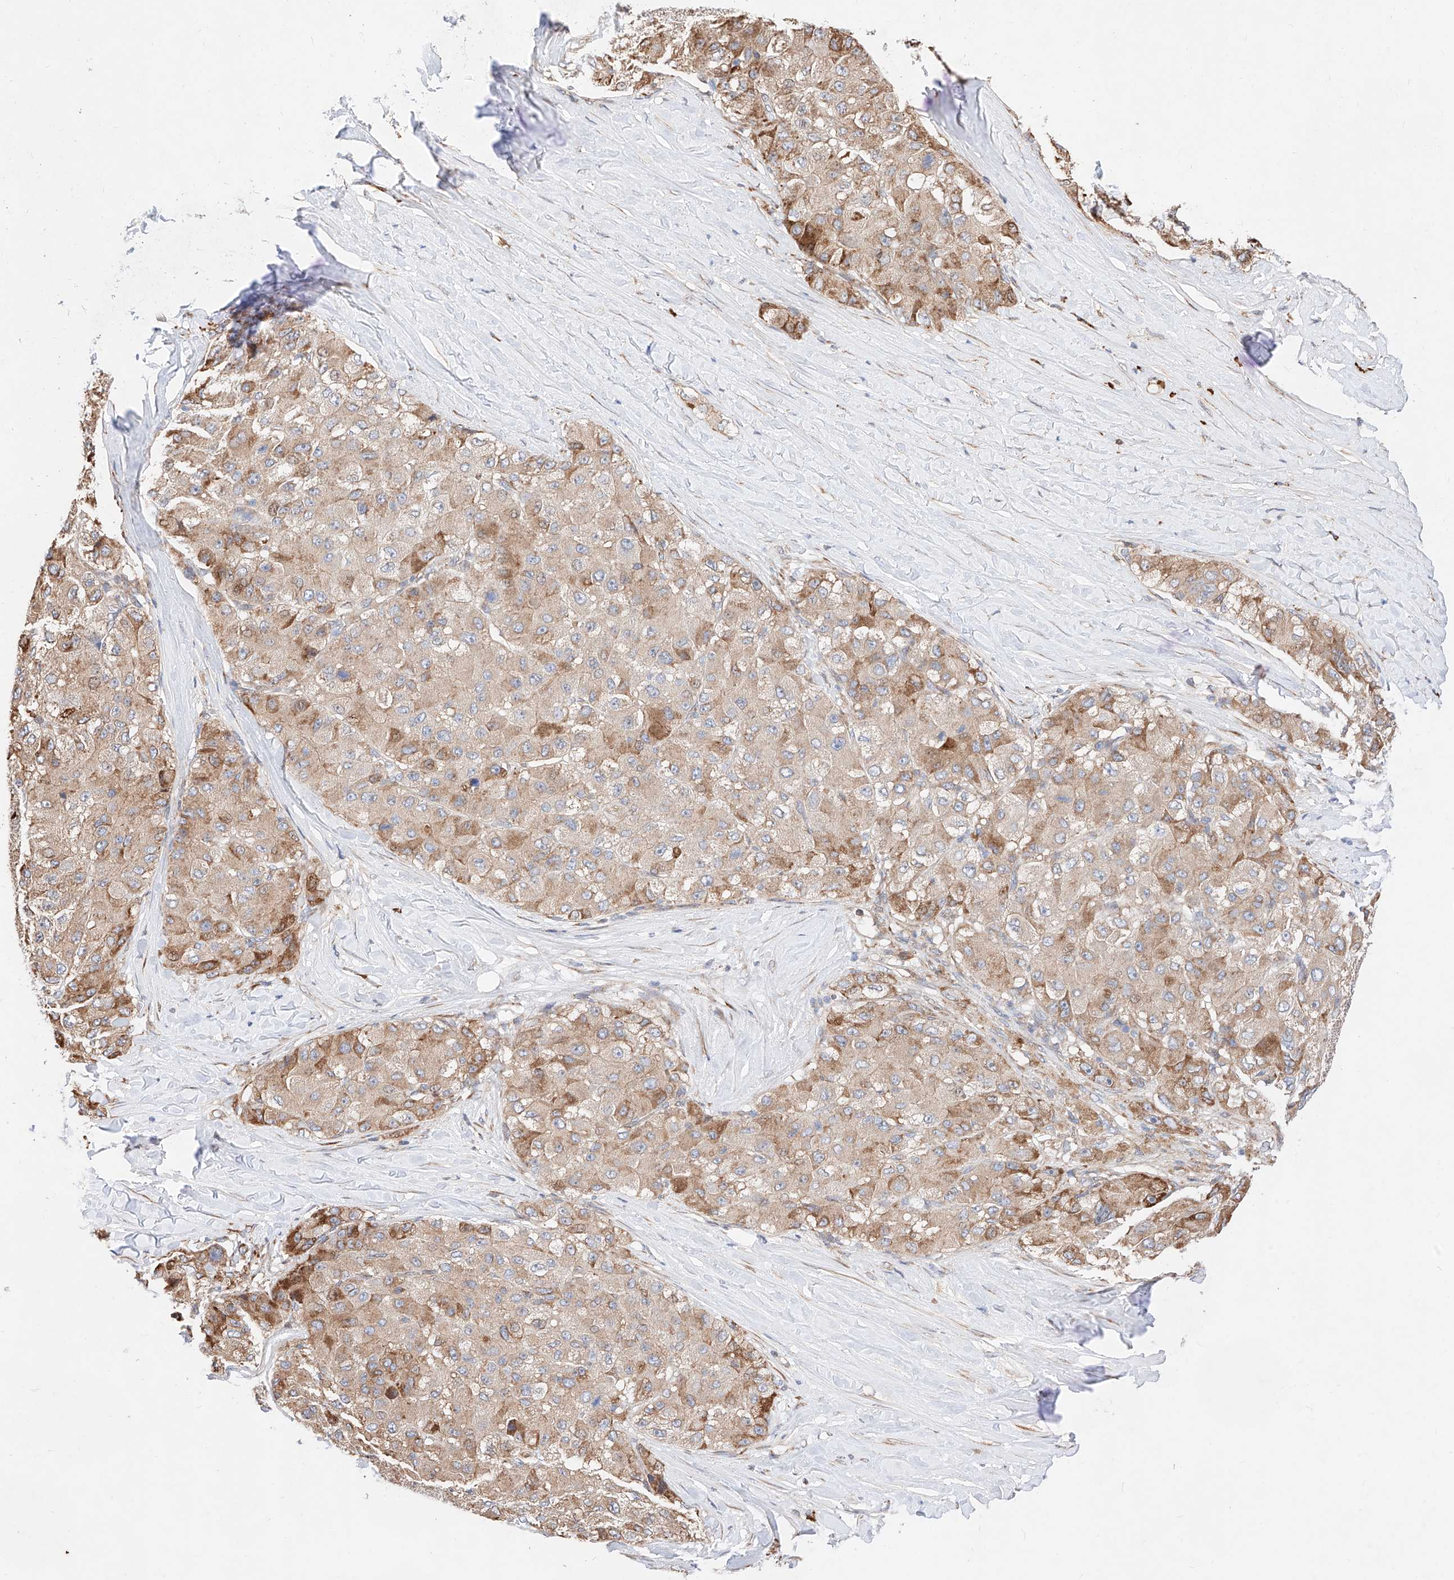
{"staining": {"intensity": "moderate", "quantity": ">75%", "location": "cytoplasmic/membranous"}, "tissue": "liver cancer", "cell_type": "Tumor cells", "image_type": "cancer", "snomed": [{"axis": "morphology", "description": "Carcinoma, Hepatocellular, NOS"}, {"axis": "topography", "description": "Liver"}], "caption": "This histopathology image reveals immunohistochemistry (IHC) staining of liver hepatocellular carcinoma, with medium moderate cytoplasmic/membranous expression in approximately >75% of tumor cells.", "gene": "ATP9B", "patient": {"sex": "male", "age": 80}}